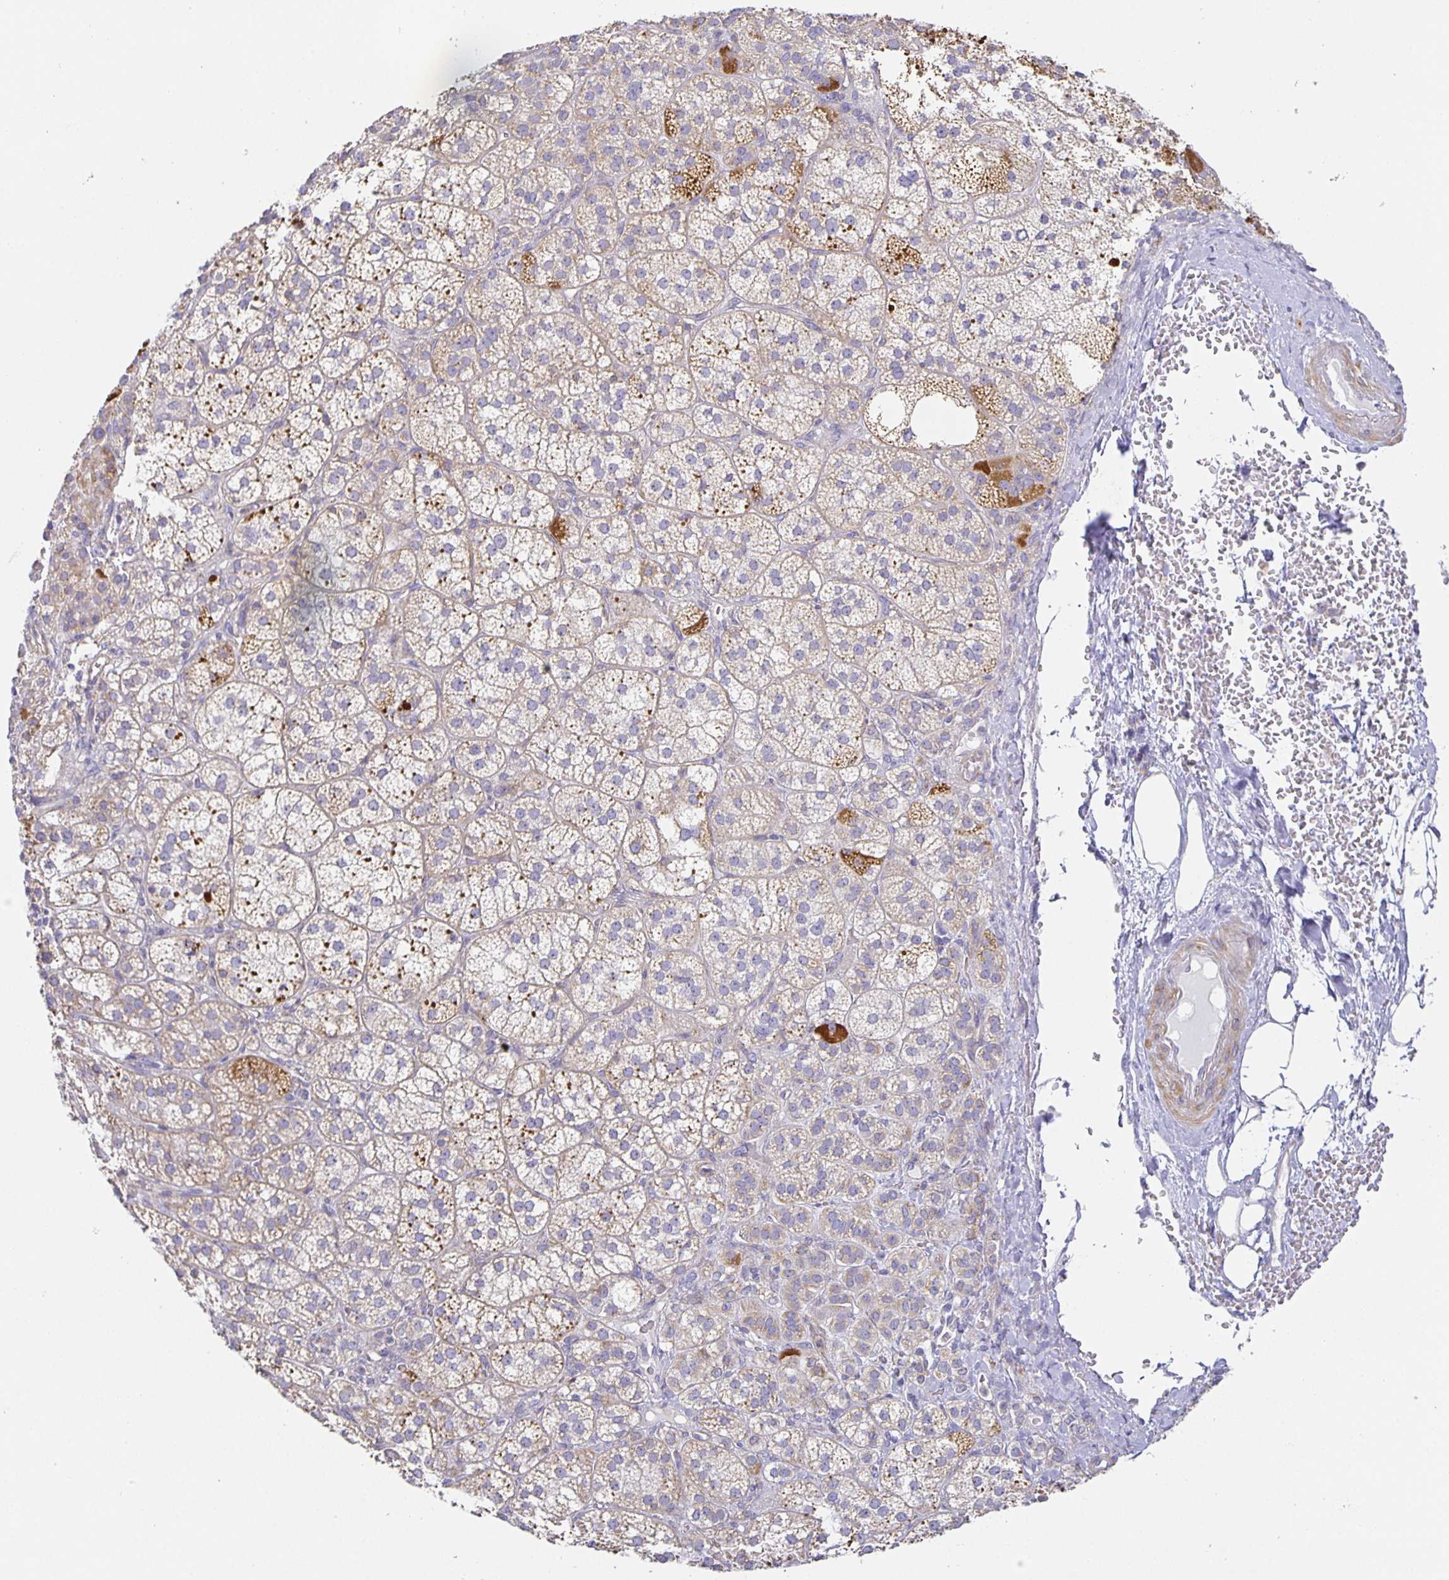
{"staining": {"intensity": "moderate", "quantity": "25%-75%", "location": "cytoplasmic/membranous"}, "tissue": "adrenal gland", "cell_type": "Glandular cells", "image_type": "normal", "snomed": [{"axis": "morphology", "description": "Normal tissue, NOS"}, {"axis": "topography", "description": "Adrenal gland"}], "caption": "Human adrenal gland stained for a protein (brown) reveals moderate cytoplasmic/membranous positive staining in about 25%-75% of glandular cells.", "gene": "FLRT3", "patient": {"sex": "female", "age": 60}}